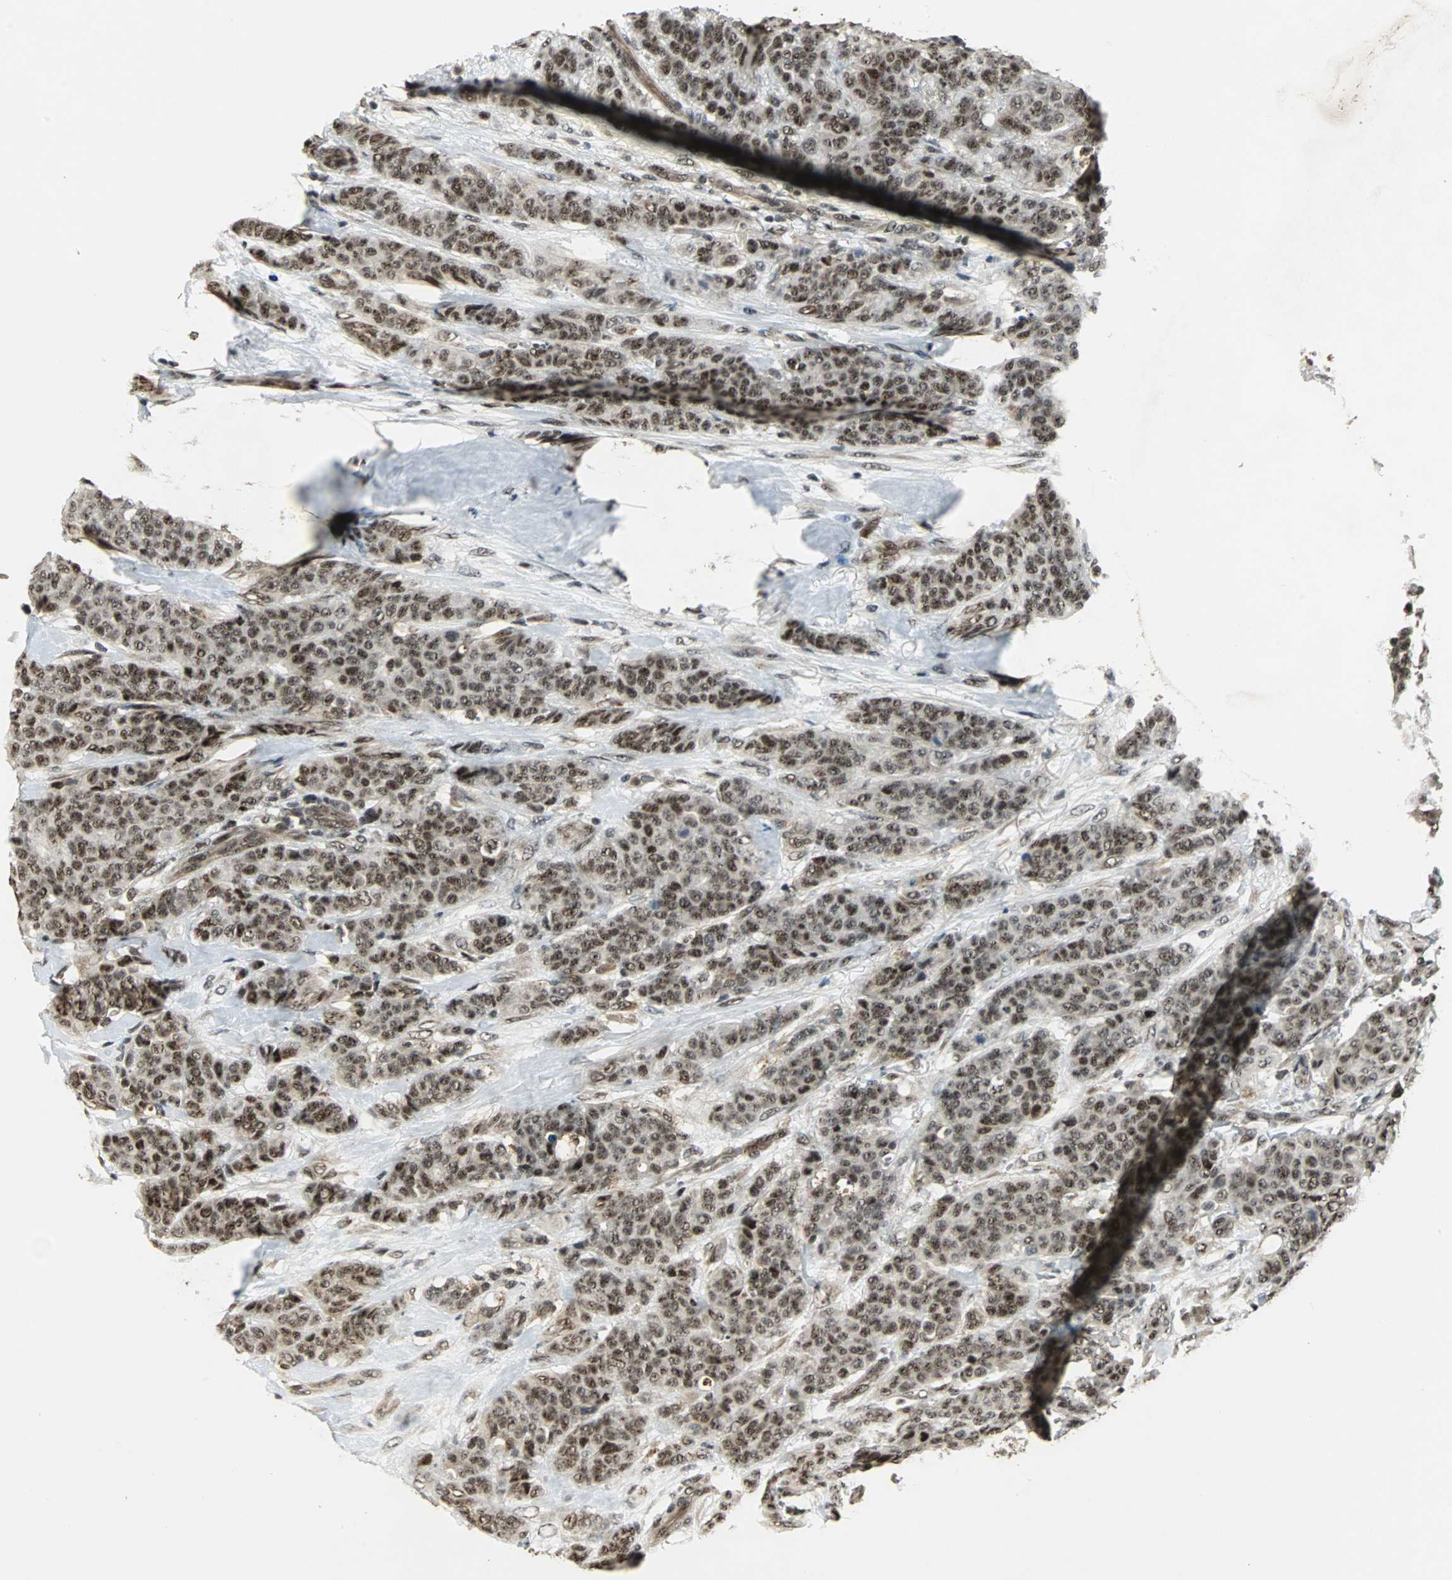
{"staining": {"intensity": "strong", "quantity": ">75%", "location": "nuclear"}, "tissue": "breast cancer", "cell_type": "Tumor cells", "image_type": "cancer", "snomed": [{"axis": "morphology", "description": "Duct carcinoma"}, {"axis": "topography", "description": "Breast"}], "caption": "A brown stain shows strong nuclear expression of a protein in breast cancer tumor cells.", "gene": "MED4", "patient": {"sex": "female", "age": 40}}